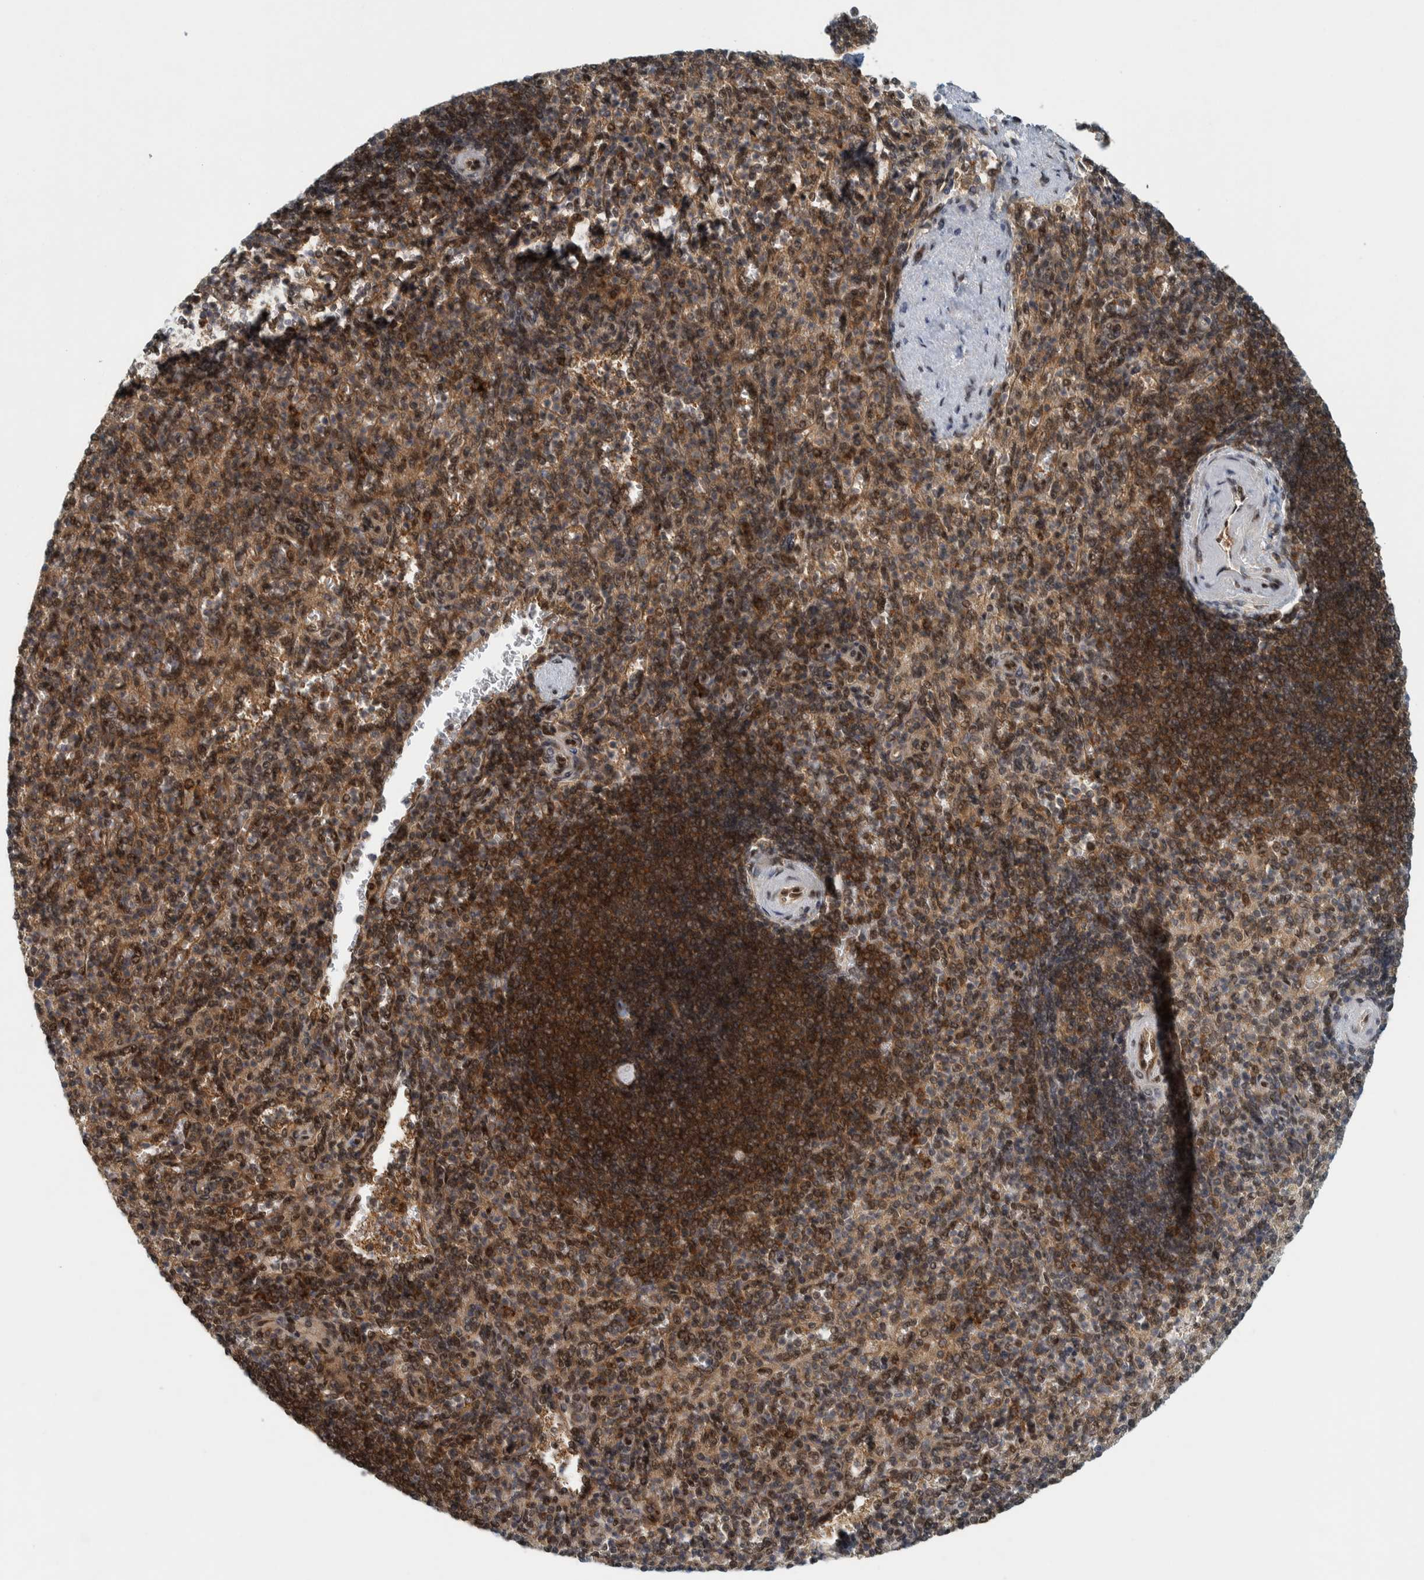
{"staining": {"intensity": "moderate", "quantity": "25%-75%", "location": "nuclear"}, "tissue": "spleen", "cell_type": "Cells in red pulp", "image_type": "normal", "snomed": [{"axis": "morphology", "description": "Normal tissue, NOS"}, {"axis": "topography", "description": "Spleen"}], "caption": "Immunohistochemistry of unremarkable human spleen exhibits medium levels of moderate nuclear positivity in approximately 25%-75% of cells in red pulp.", "gene": "COPS3", "patient": {"sex": "female", "age": 74}}